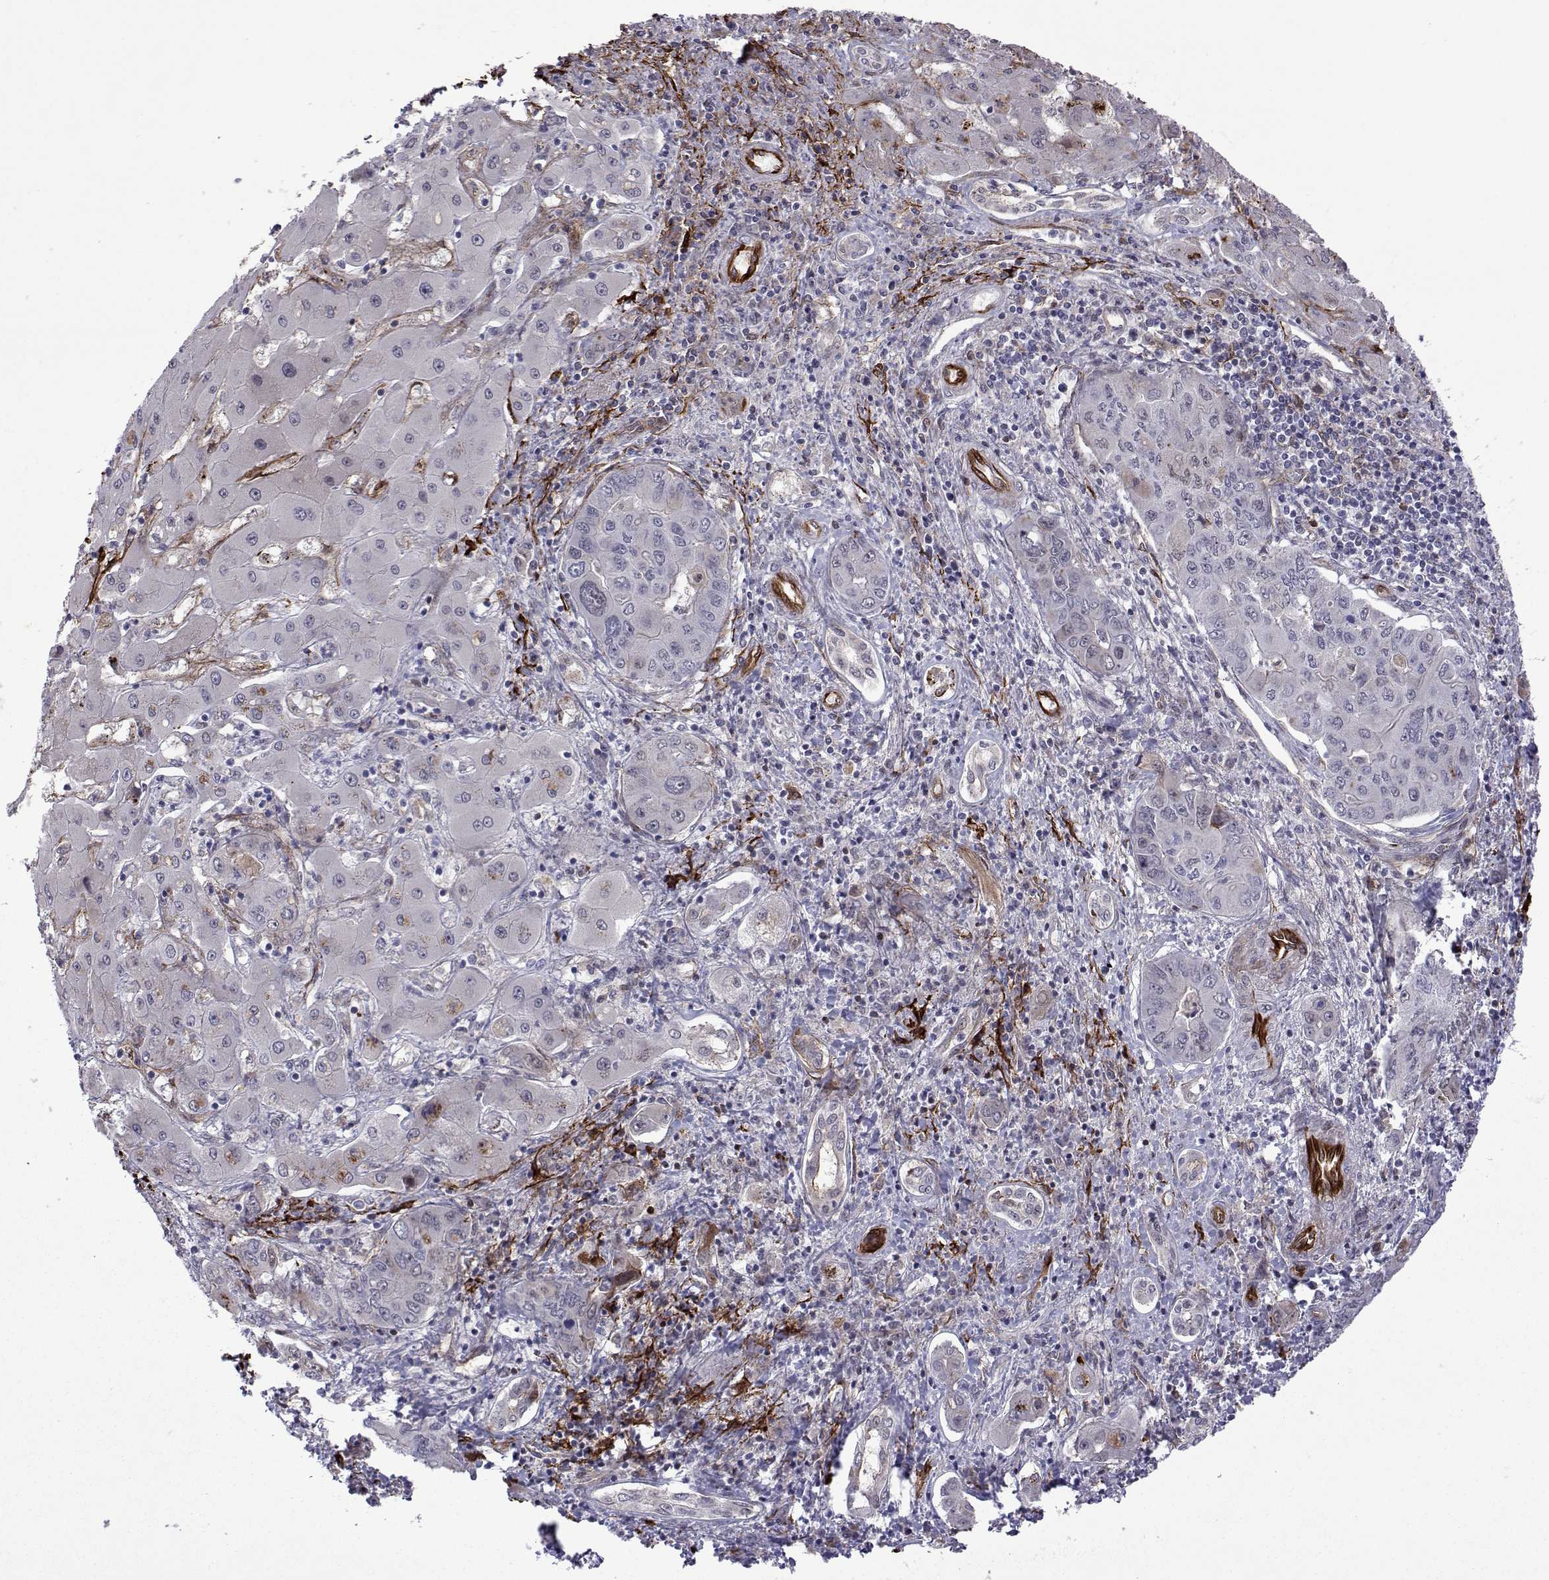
{"staining": {"intensity": "negative", "quantity": "none", "location": "none"}, "tissue": "liver cancer", "cell_type": "Tumor cells", "image_type": "cancer", "snomed": [{"axis": "morphology", "description": "Cholangiocarcinoma"}, {"axis": "topography", "description": "Liver"}], "caption": "A high-resolution photomicrograph shows immunohistochemistry staining of liver cancer (cholangiocarcinoma), which reveals no significant staining in tumor cells.", "gene": "EFCAB3", "patient": {"sex": "male", "age": 67}}